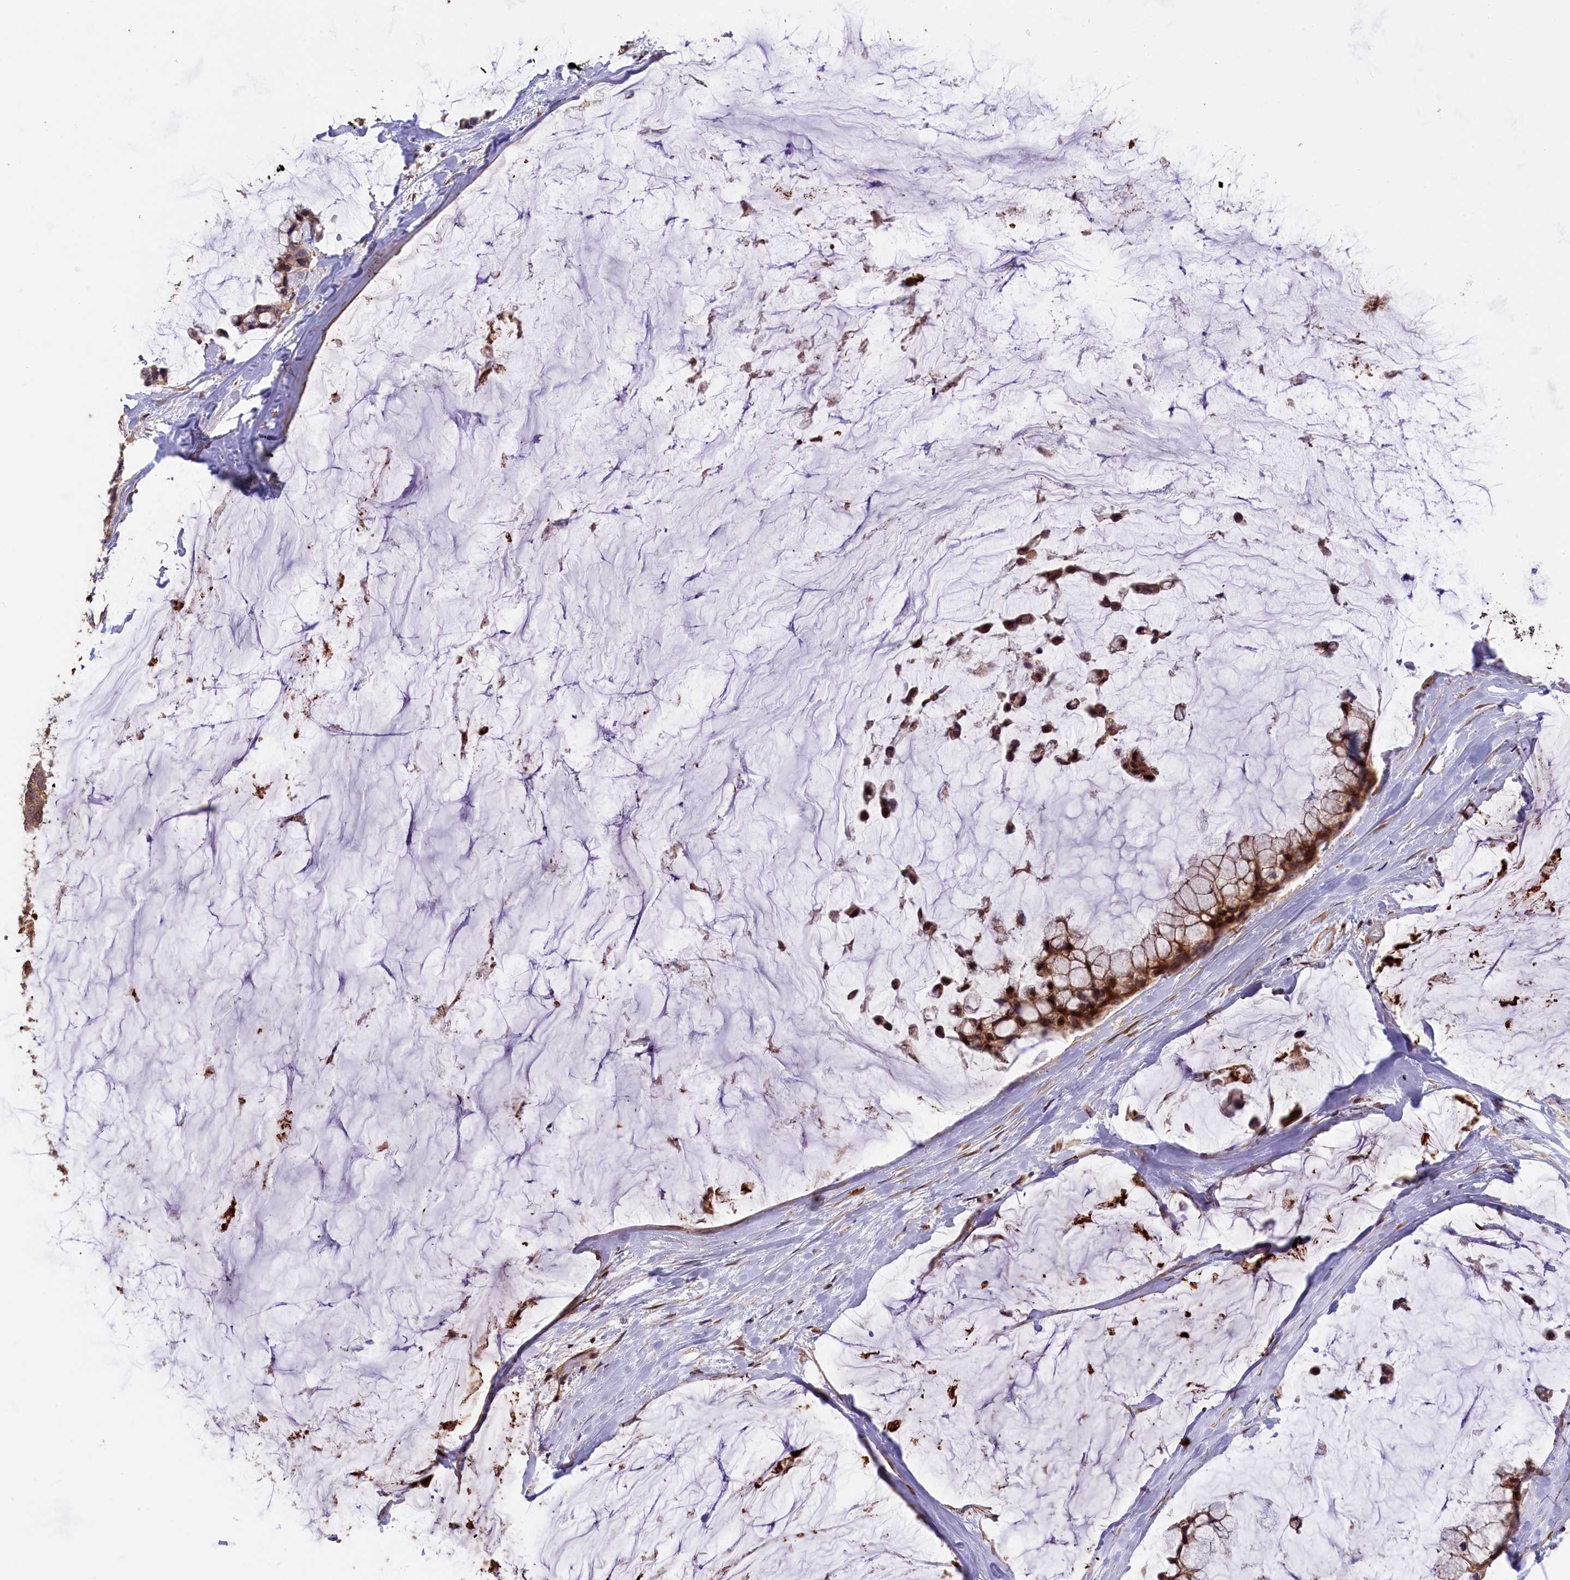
{"staining": {"intensity": "moderate", "quantity": ">75%", "location": "cytoplasmic/membranous,nuclear"}, "tissue": "ovarian cancer", "cell_type": "Tumor cells", "image_type": "cancer", "snomed": [{"axis": "morphology", "description": "Cystadenocarcinoma, mucinous, NOS"}, {"axis": "topography", "description": "Ovary"}], "caption": "Protein expression by IHC exhibits moderate cytoplasmic/membranous and nuclear positivity in approximately >75% of tumor cells in ovarian mucinous cystadenocarcinoma.", "gene": "DNAJB9", "patient": {"sex": "female", "age": 39}}